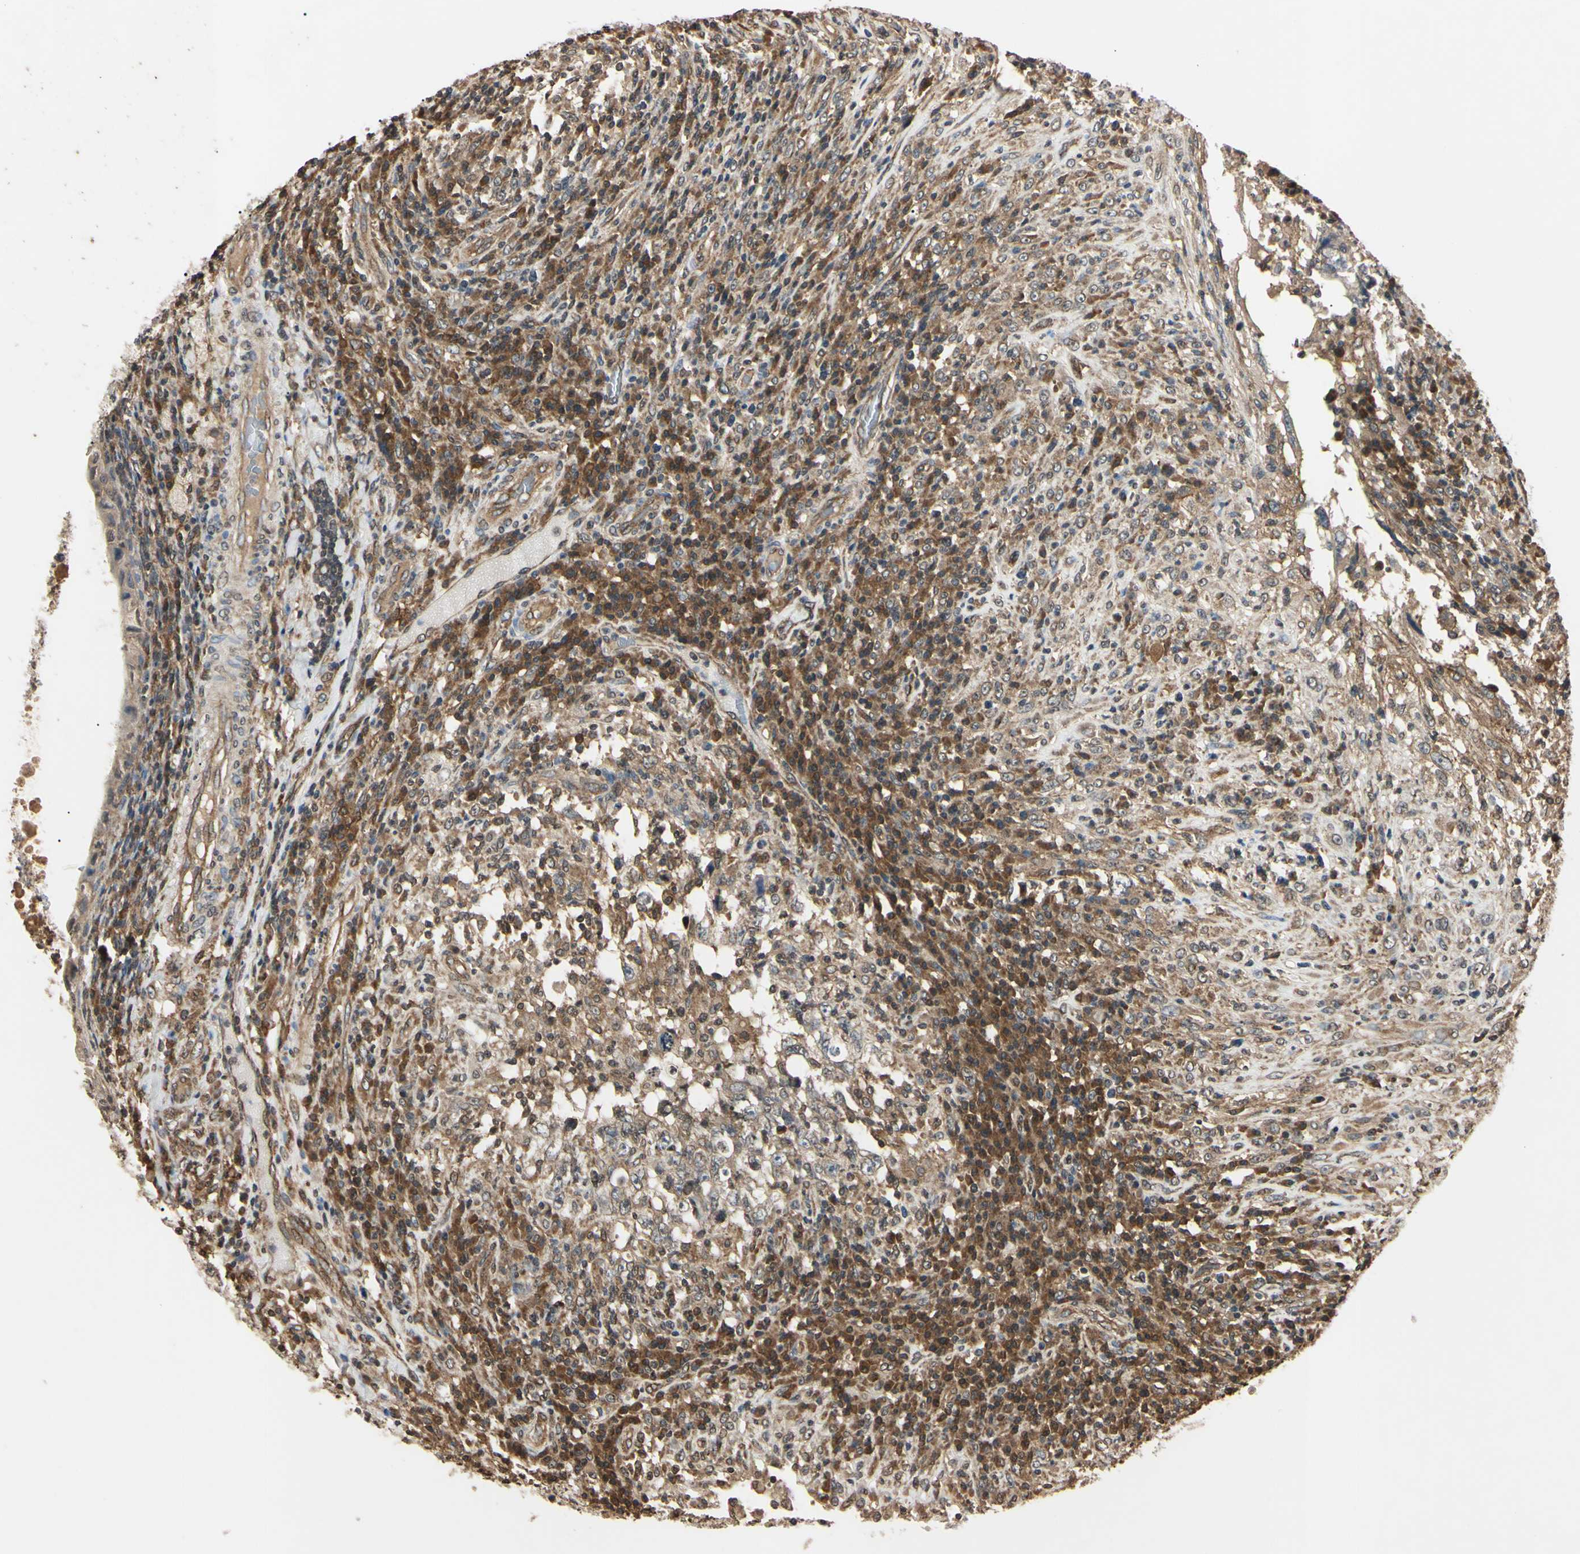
{"staining": {"intensity": "moderate", "quantity": "25%-75%", "location": "cytoplasmic/membranous"}, "tissue": "testis cancer", "cell_type": "Tumor cells", "image_type": "cancer", "snomed": [{"axis": "morphology", "description": "Necrosis, NOS"}, {"axis": "morphology", "description": "Carcinoma, Embryonal, NOS"}, {"axis": "topography", "description": "Testis"}], "caption": "Tumor cells show medium levels of moderate cytoplasmic/membranous staining in approximately 25%-75% of cells in human testis cancer (embryonal carcinoma).", "gene": "EPN1", "patient": {"sex": "male", "age": 19}}